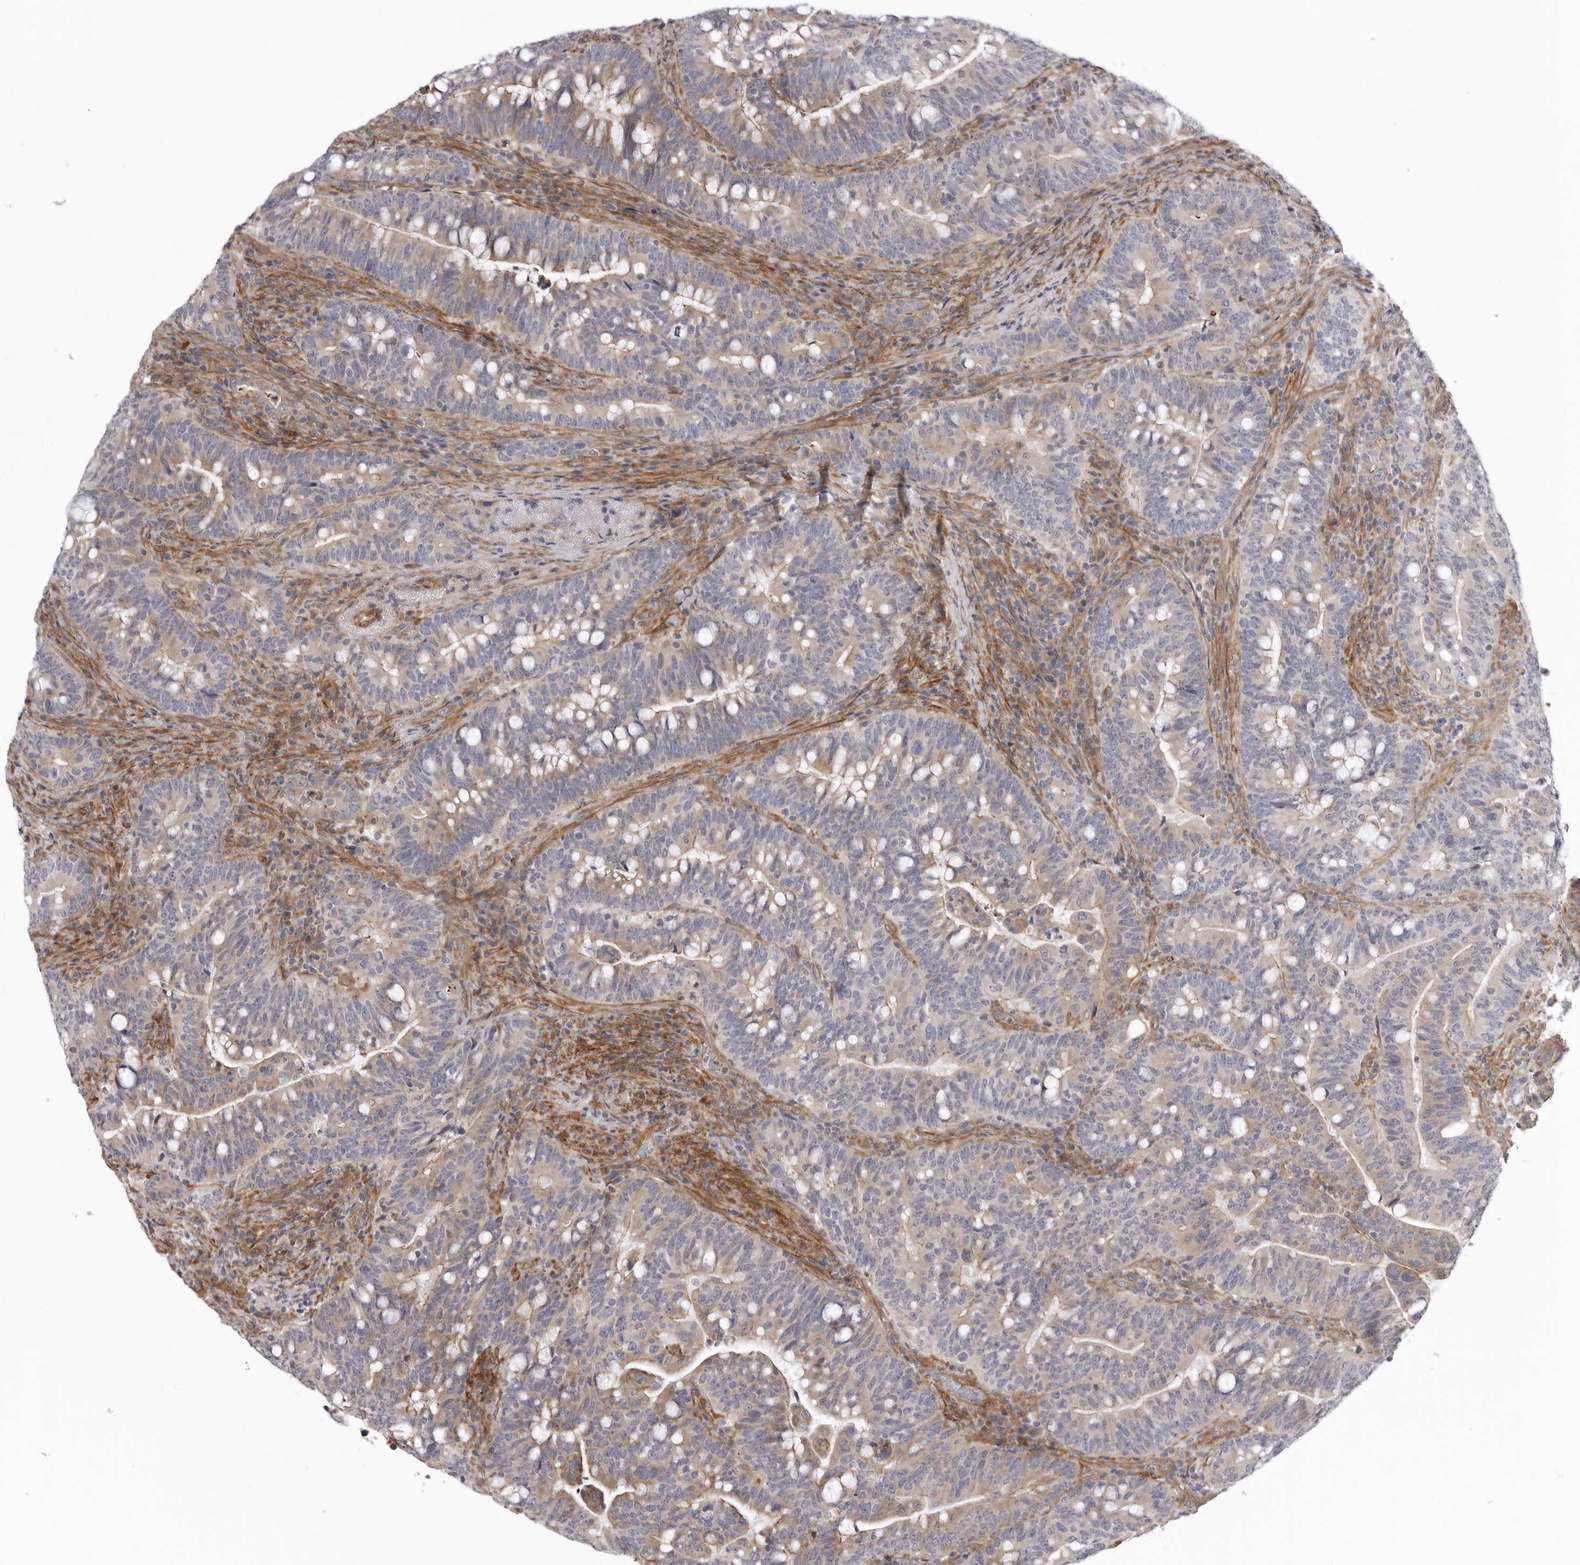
{"staining": {"intensity": "moderate", "quantity": "25%-75%", "location": "cytoplasmic/membranous"}, "tissue": "colorectal cancer", "cell_type": "Tumor cells", "image_type": "cancer", "snomed": [{"axis": "morphology", "description": "Adenocarcinoma, NOS"}, {"axis": "topography", "description": "Colon"}], "caption": "This is a histology image of IHC staining of colorectal cancer, which shows moderate staining in the cytoplasmic/membranous of tumor cells.", "gene": "SCP2", "patient": {"sex": "female", "age": 66}}